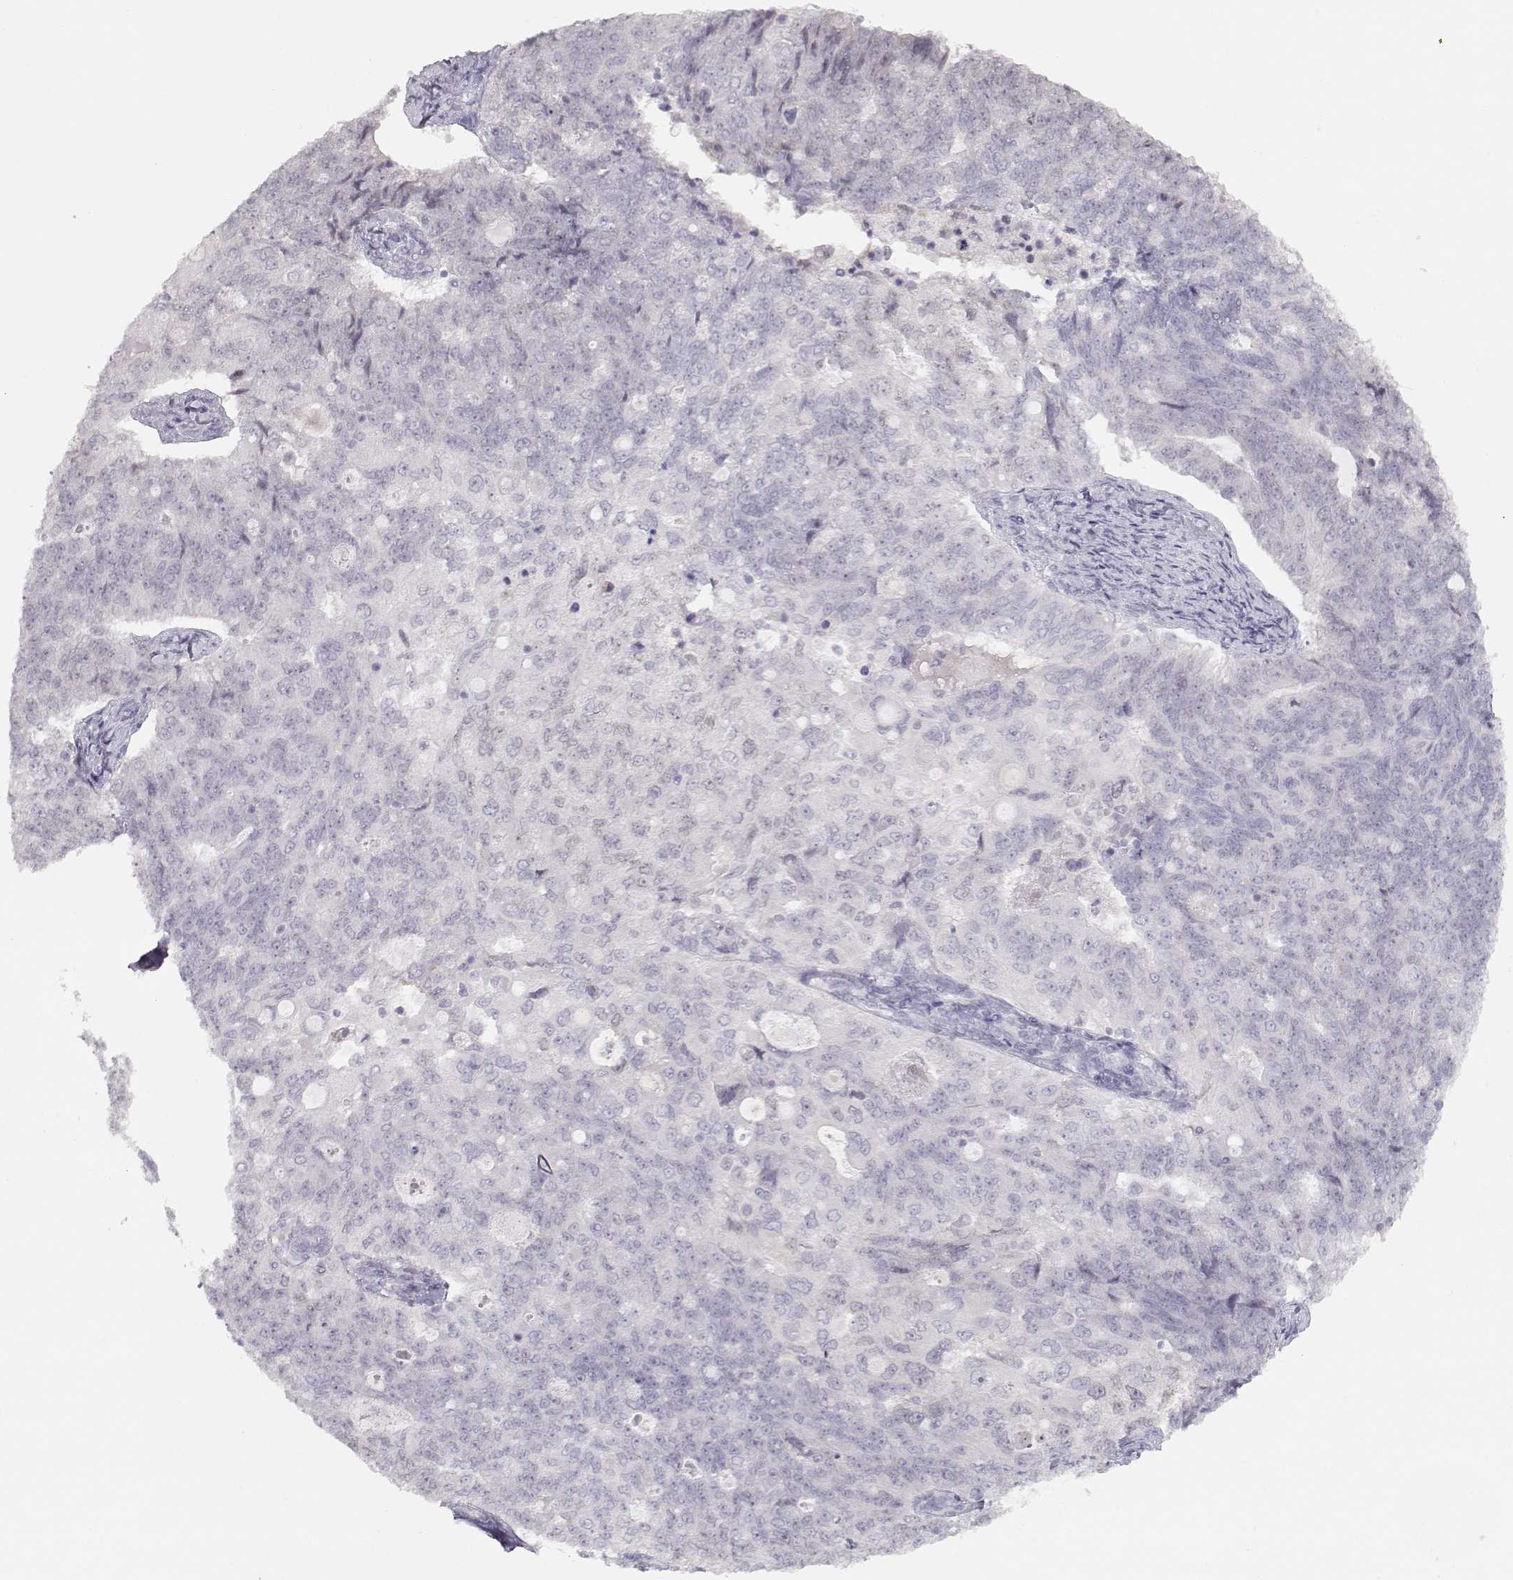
{"staining": {"intensity": "negative", "quantity": "none", "location": "none"}, "tissue": "endometrial cancer", "cell_type": "Tumor cells", "image_type": "cancer", "snomed": [{"axis": "morphology", "description": "Adenocarcinoma, NOS"}, {"axis": "topography", "description": "Endometrium"}], "caption": "Histopathology image shows no significant protein expression in tumor cells of adenocarcinoma (endometrial).", "gene": "IMPG1", "patient": {"sex": "female", "age": 43}}